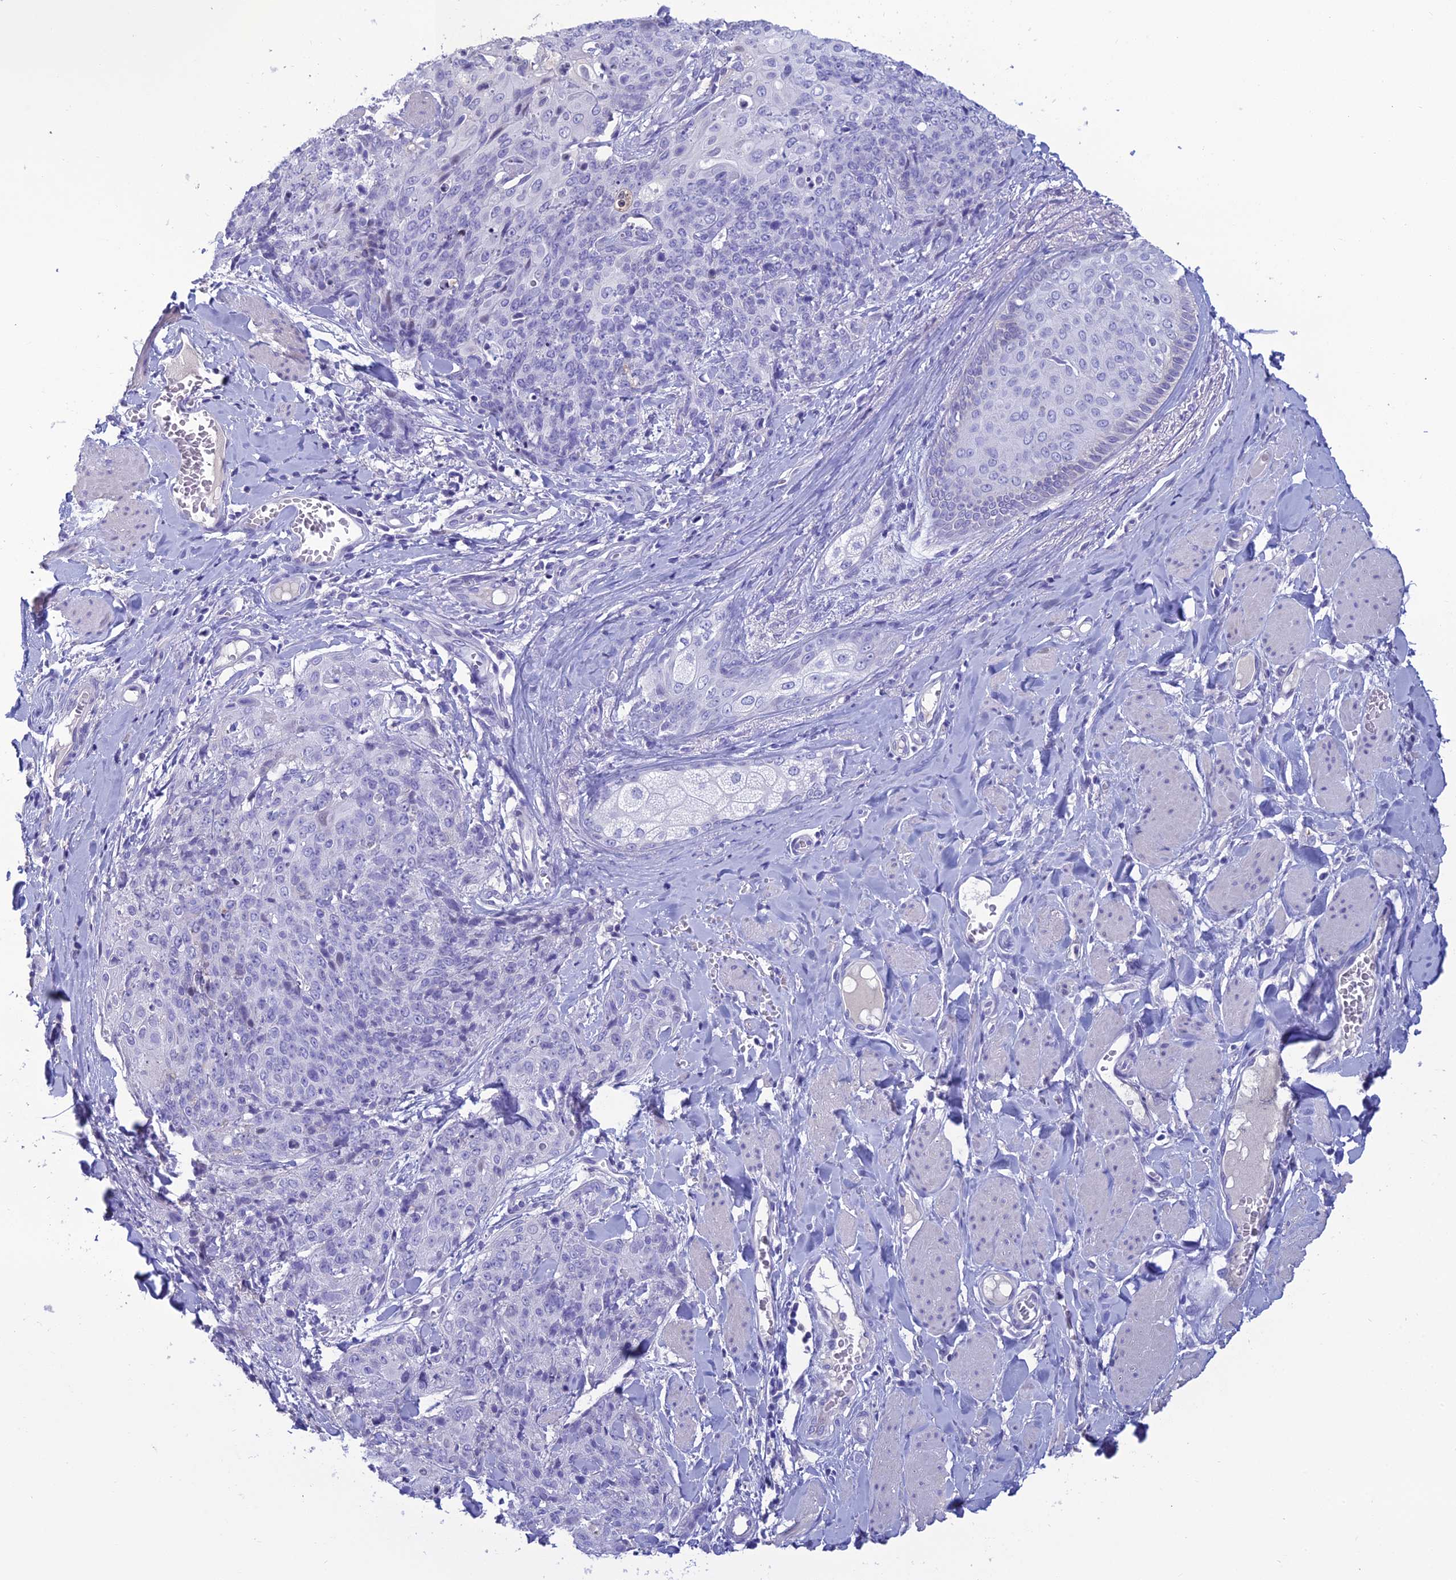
{"staining": {"intensity": "negative", "quantity": "none", "location": "none"}, "tissue": "skin cancer", "cell_type": "Tumor cells", "image_type": "cancer", "snomed": [{"axis": "morphology", "description": "Squamous cell carcinoma, NOS"}, {"axis": "topography", "description": "Skin"}, {"axis": "topography", "description": "Vulva"}], "caption": "IHC of human skin cancer (squamous cell carcinoma) shows no expression in tumor cells.", "gene": "CRB2", "patient": {"sex": "female", "age": 85}}